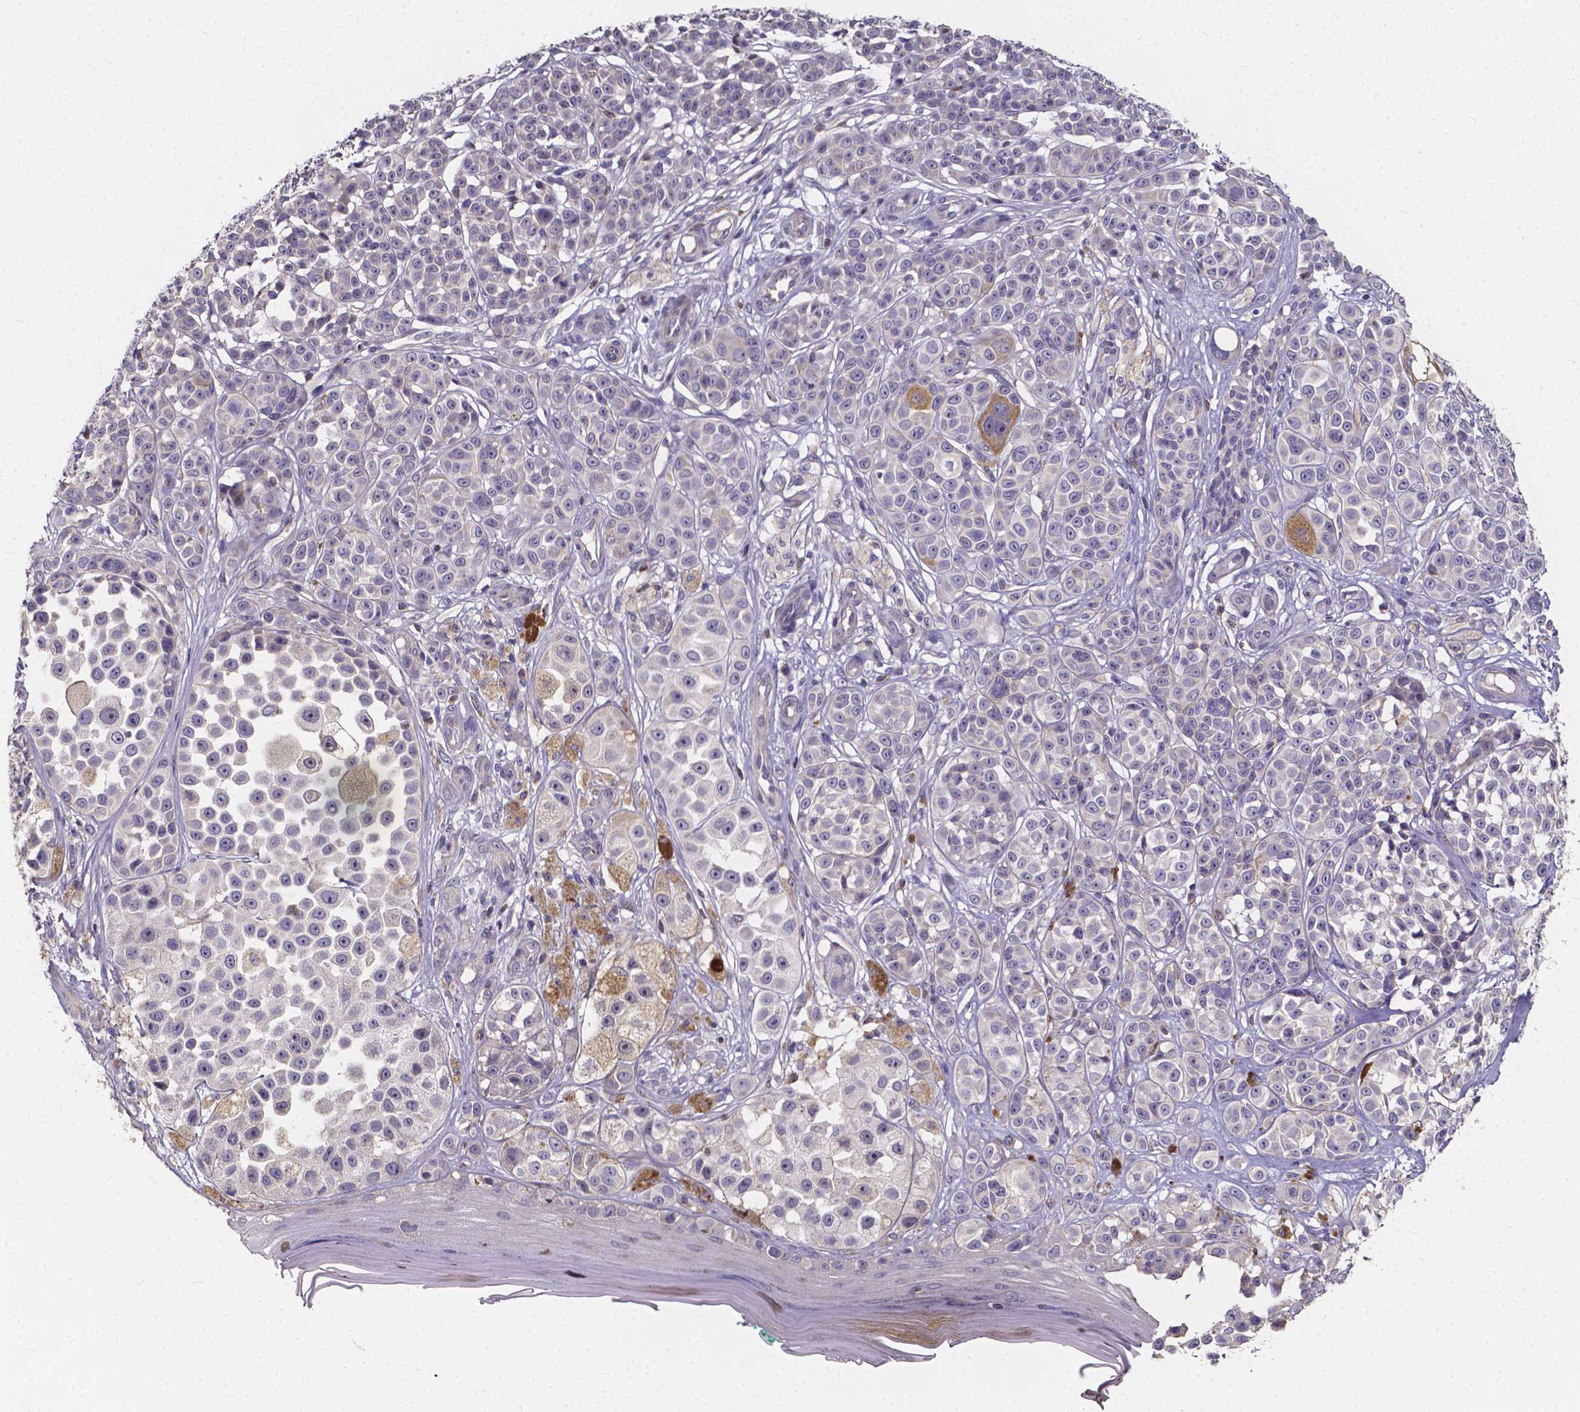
{"staining": {"intensity": "negative", "quantity": "none", "location": "none"}, "tissue": "melanoma", "cell_type": "Tumor cells", "image_type": "cancer", "snomed": [{"axis": "morphology", "description": "Malignant melanoma, NOS"}, {"axis": "topography", "description": "Skin"}], "caption": "IHC of malignant melanoma demonstrates no positivity in tumor cells.", "gene": "THEMIS", "patient": {"sex": "female", "age": 90}}